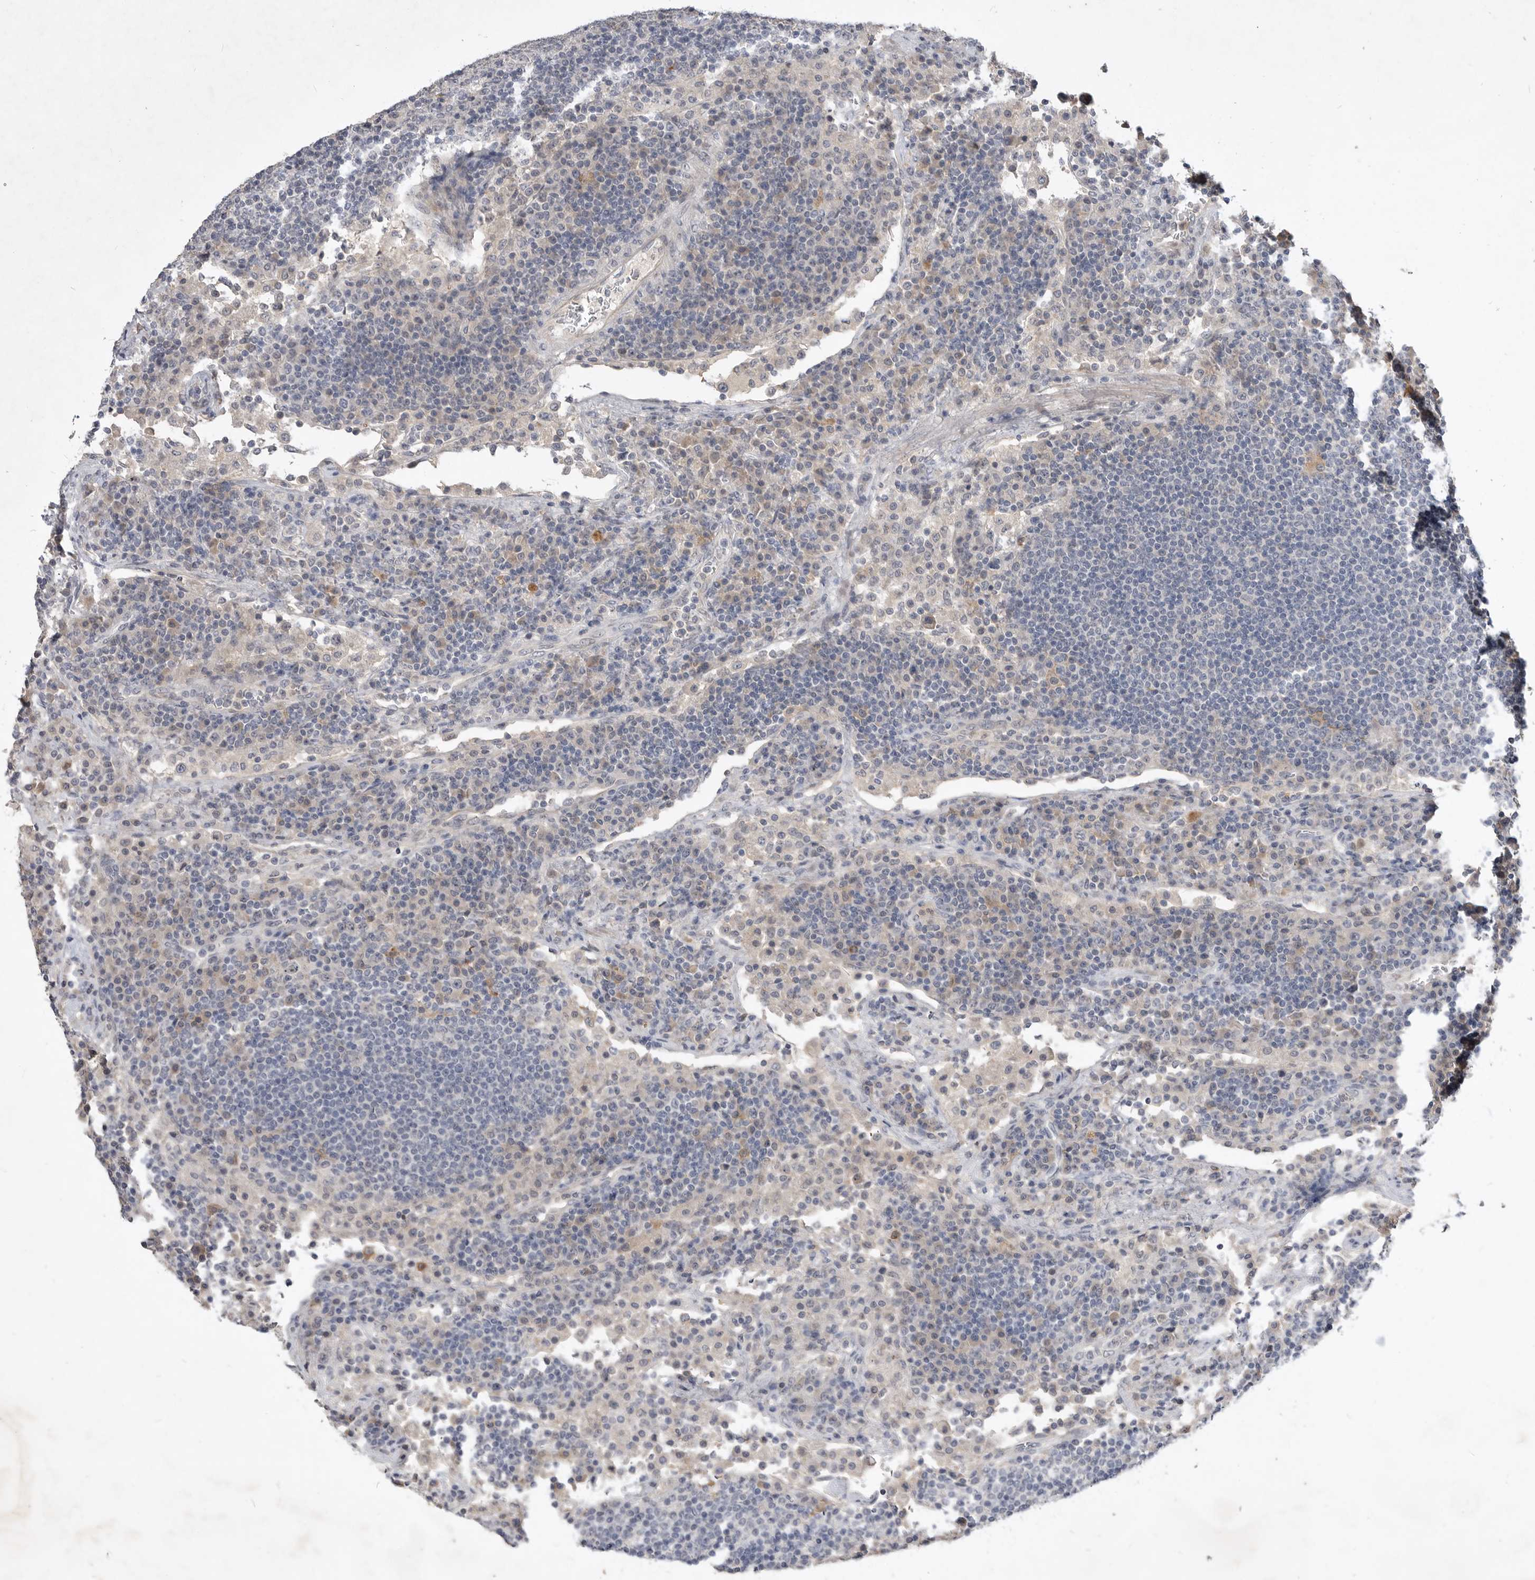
{"staining": {"intensity": "negative", "quantity": "none", "location": "none"}, "tissue": "lymph node", "cell_type": "Germinal center cells", "image_type": "normal", "snomed": [{"axis": "morphology", "description": "Normal tissue, NOS"}, {"axis": "topography", "description": "Lymph node"}], "caption": "Germinal center cells show no significant expression in benign lymph node.", "gene": "ITGAD", "patient": {"sex": "female", "age": 53}}